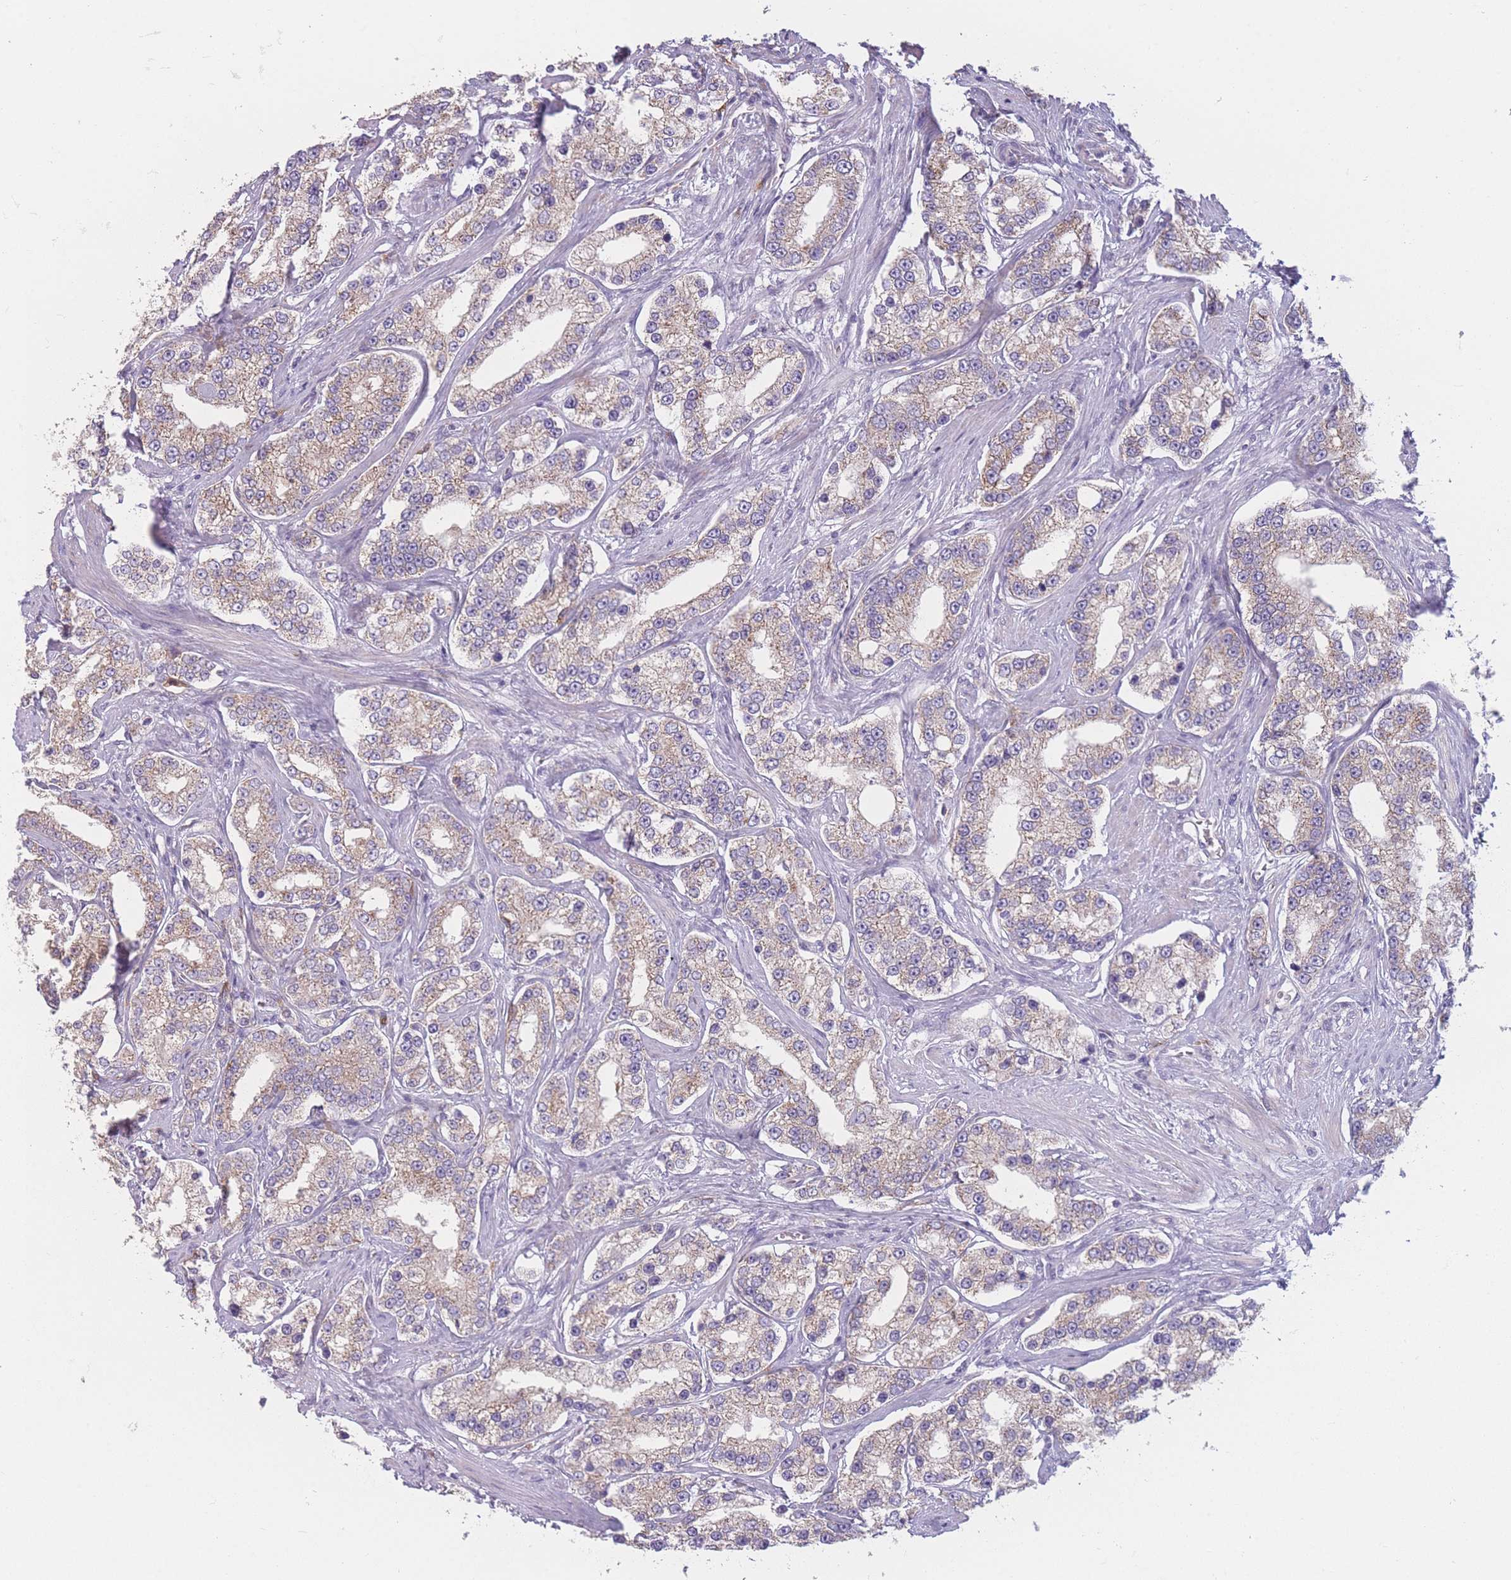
{"staining": {"intensity": "weak", "quantity": ">75%", "location": "cytoplasmic/membranous"}, "tissue": "prostate cancer", "cell_type": "Tumor cells", "image_type": "cancer", "snomed": [{"axis": "morphology", "description": "Normal tissue, NOS"}, {"axis": "morphology", "description": "Adenocarcinoma, High grade"}, {"axis": "topography", "description": "Prostate"}], "caption": "Weak cytoplasmic/membranous positivity for a protein is appreciated in approximately >75% of tumor cells of adenocarcinoma (high-grade) (prostate) using immunohistochemistry (IHC).", "gene": "PRAM1", "patient": {"sex": "male", "age": 83}}